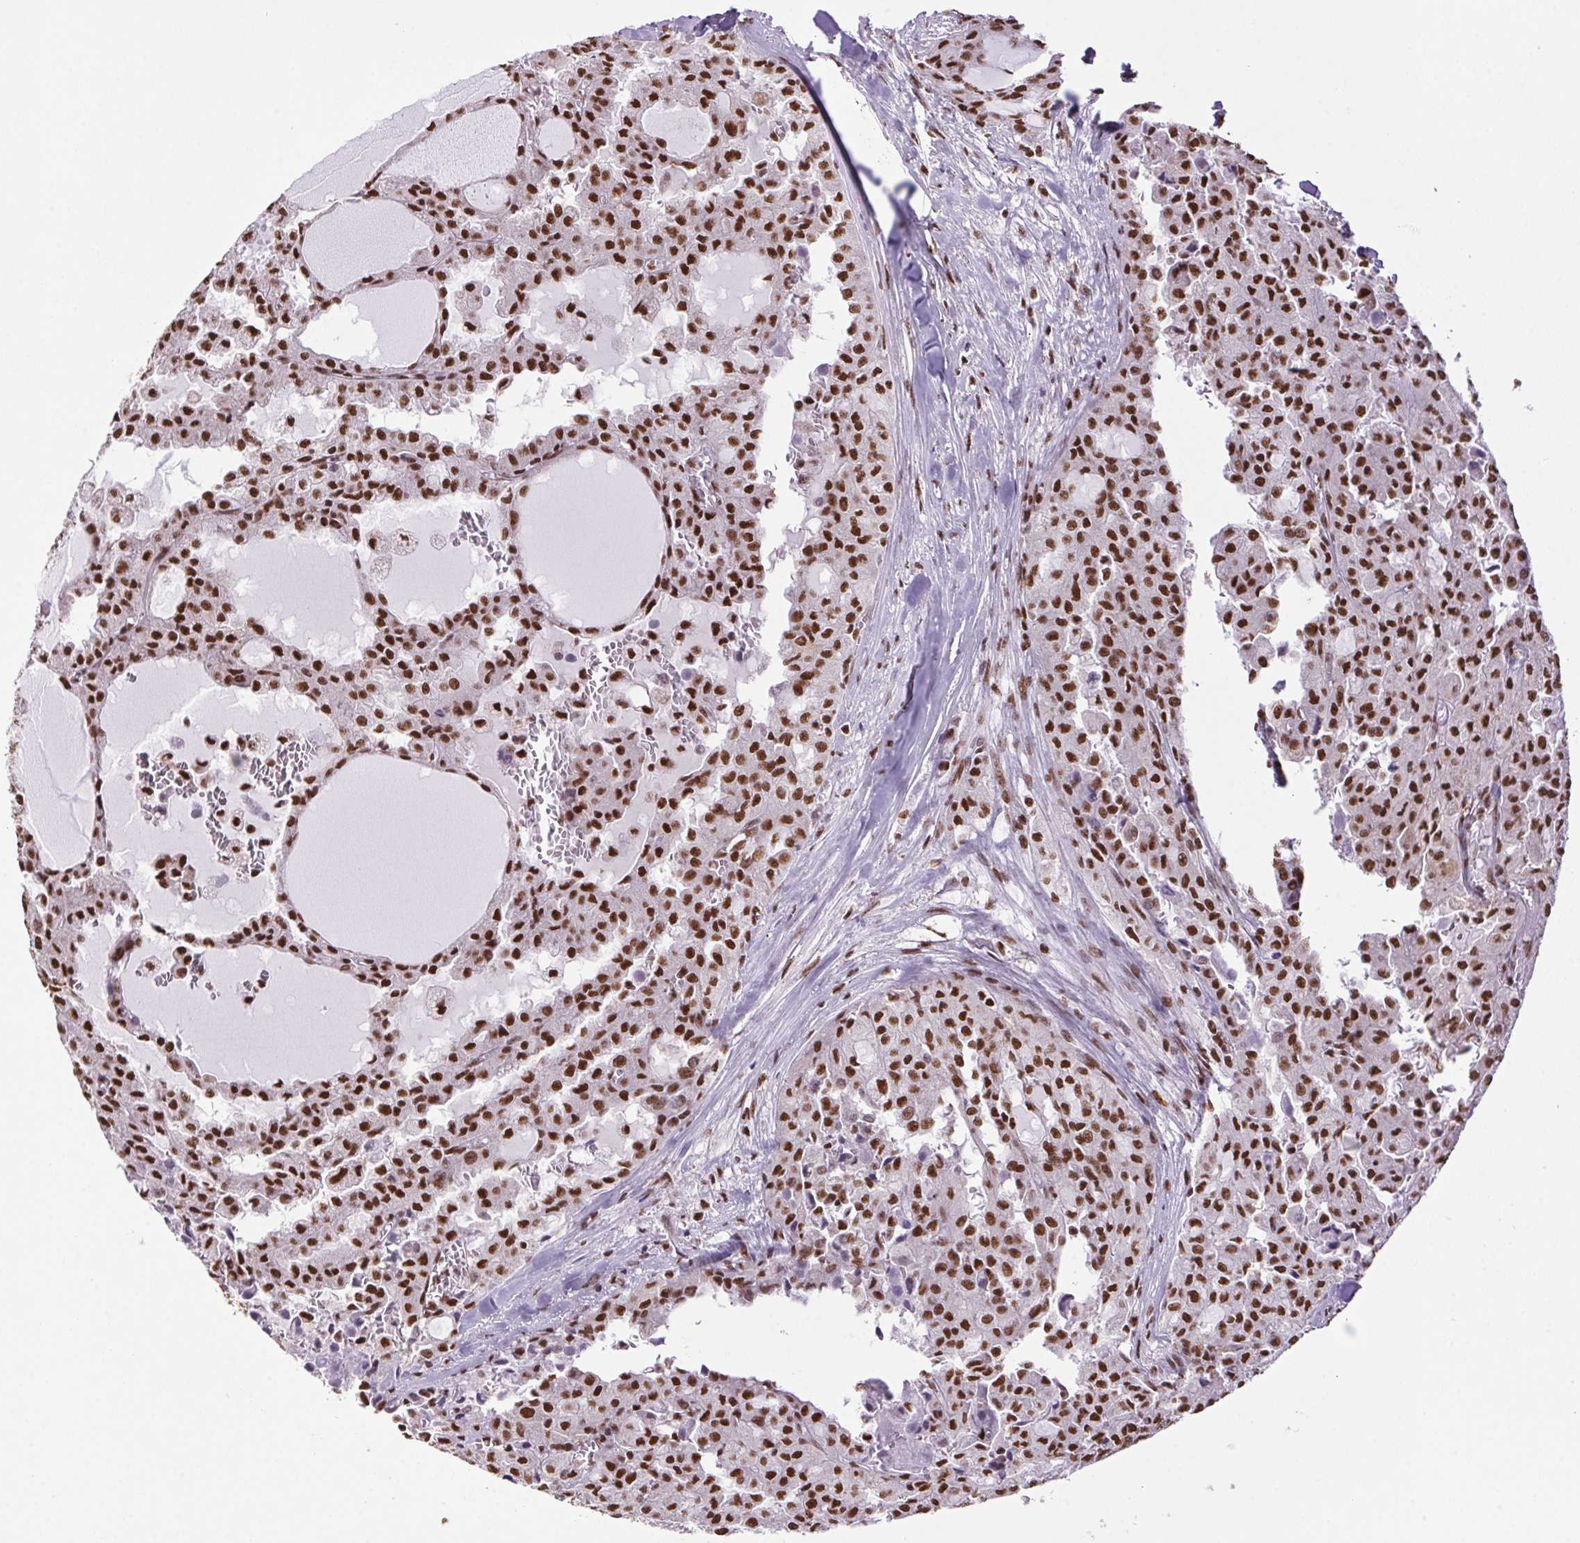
{"staining": {"intensity": "strong", "quantity": ">75%", "location": "nuclear"}, "tissue": "head and neck cancer", "cell_type": "Tumor cells", "image_type": "cancer", "snomed": [{"axis": "morphology", "description": "Adenocarcinoma, NOS"}, {"axis": "topography", "description": "Head-Neck"}], "caption": "Protein staining exhibits strong nuclear positivity in about >75% of tumor cells in adenocarcinoma (head and neck).", "gene": "ZNF207", "patient": {"sex": "male", "age": 64}}